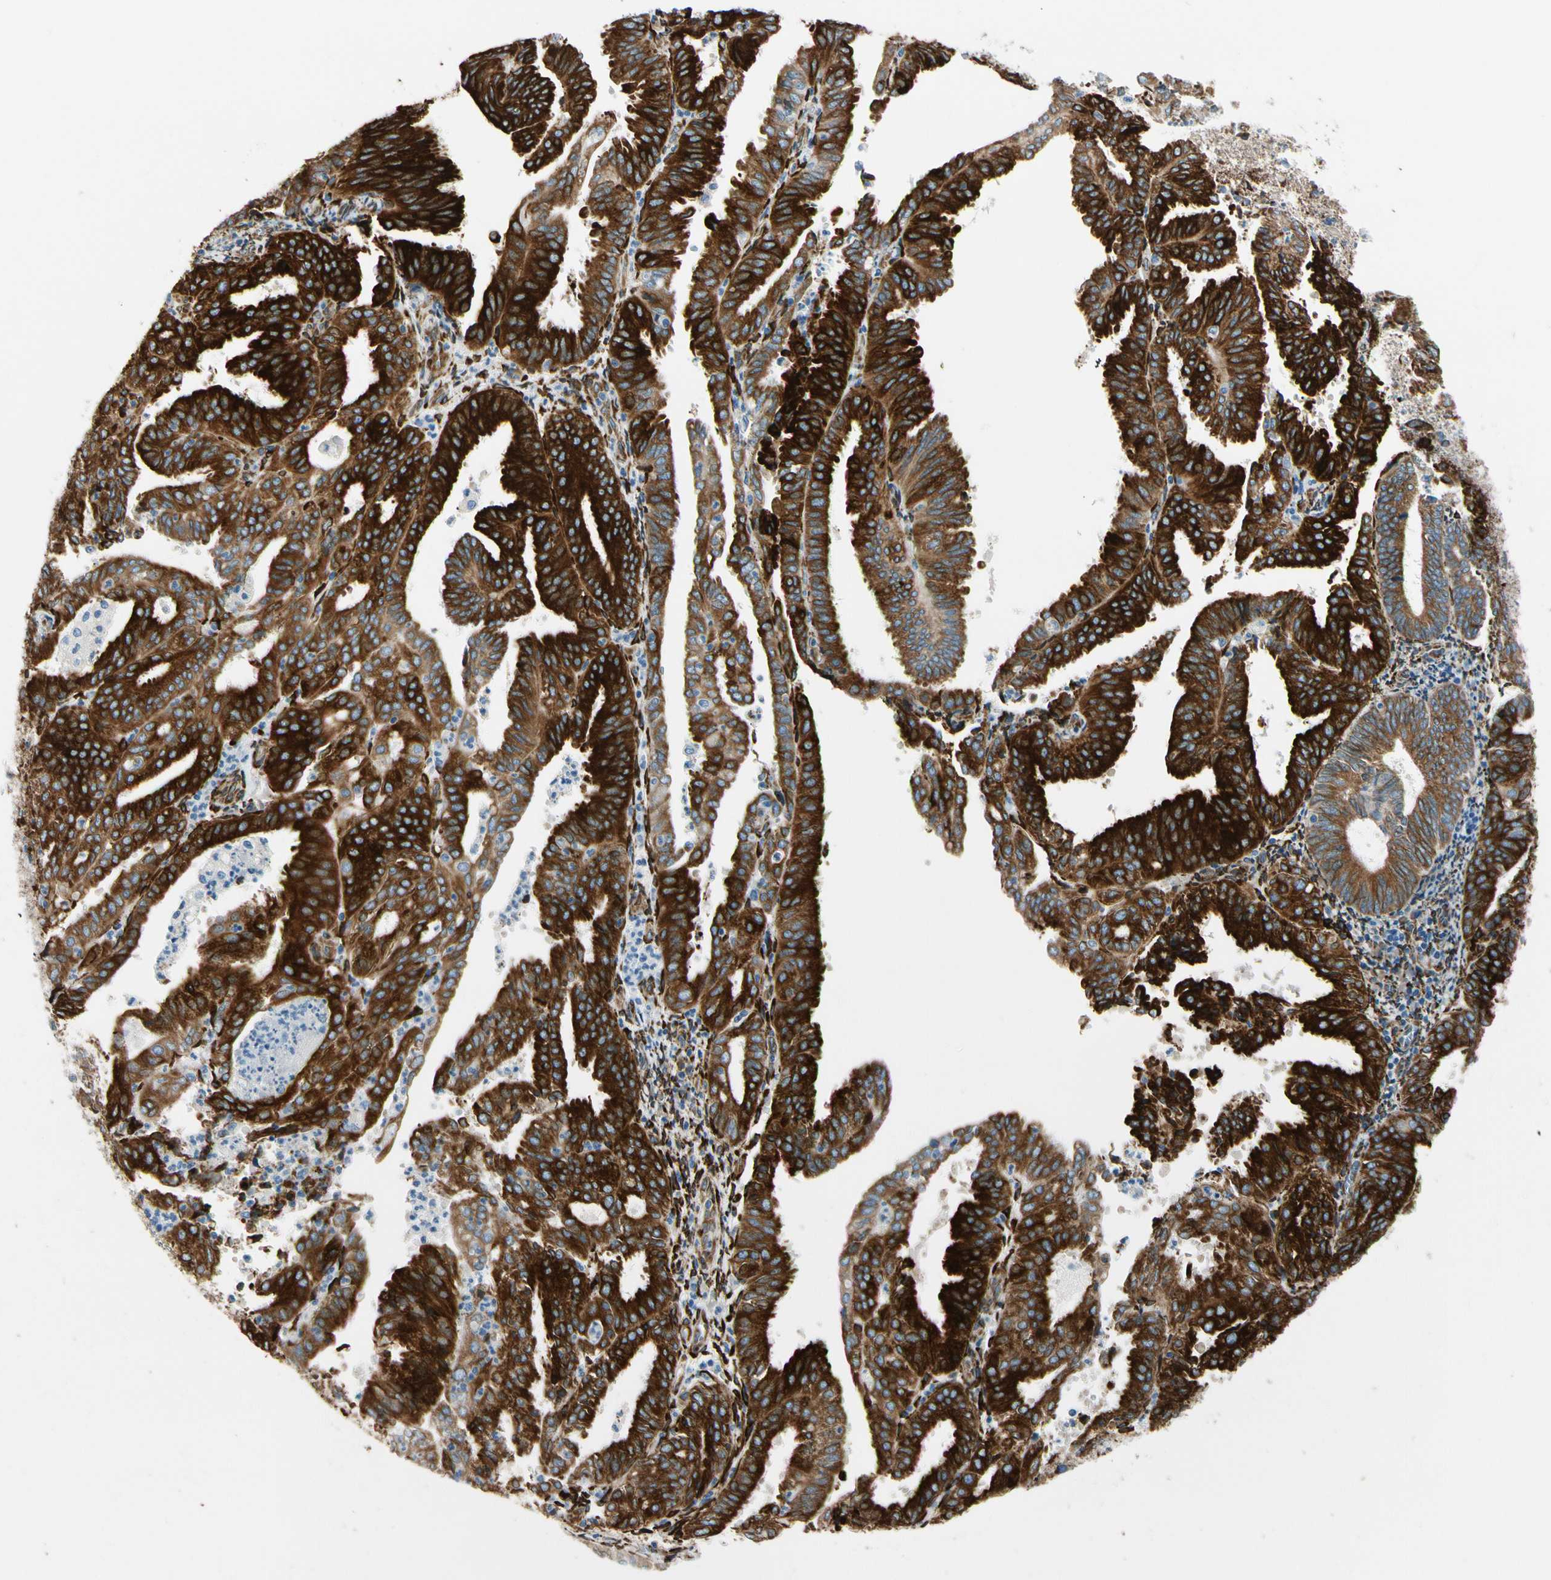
{"staining": {"intensity": "strong", "quantity": ">75%", "location": "cytoplasmic/membranous"}, "tissue": "endometrial cancer", "cell_type": "Tumor cells", "image_type": "cancer", "snomed": [{"axis": "morphology", "description": "Adenocarcinoma, NOS"}, {"axis": "topography", "description": "Uterus"}], "caption": "Protein expression analysis of adenocarcinoma (endometrial) demonstrates strong cytoplasmic/membranous staining in about >75% of tumor cells. (Brightfield microscopy of DAB IHC at high magnification).", "gene": "FKBP7", "patient": {"sex": "female", "age": 60}}